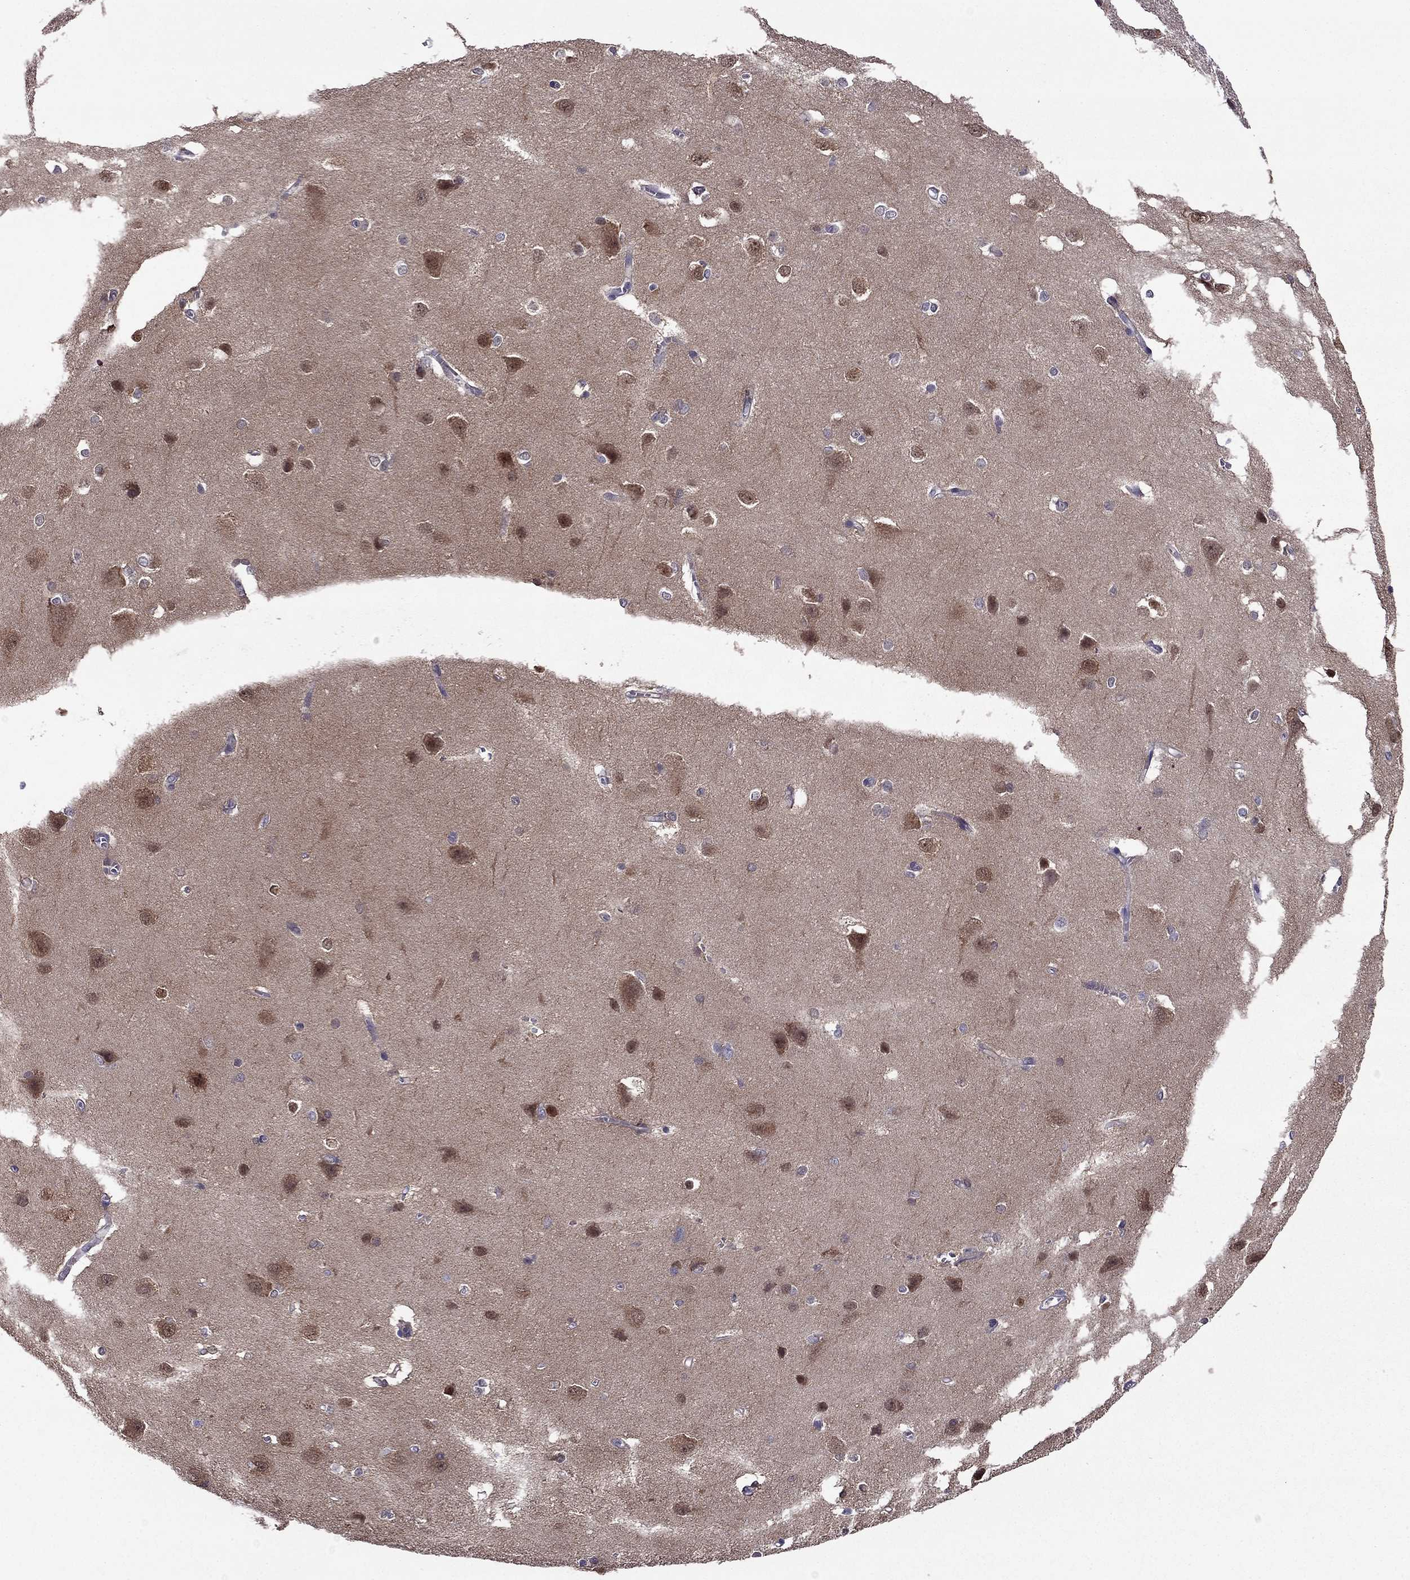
{"staining": {"intensity": "negative", "quantity": "none", "location": "none"}, "tissue": "cerebral cortex", "cell_type": "Endothelial cells", "image_type": "normal", "snomed": [{"axis": "morphology", "description": "Normal tissue, NOS"}, {"axis": "topography", "description": "Cerebral cortex"}], "caption": "Immunohistochemistry micrograph of normal human cerebral cortex stained for a protein (brown), which displays no staining in endothelial cells. Brightfield microscopy of immunohistochemistry stained with DAB (brown) and hematoxylin (blue), captured at high magnification.", "gene": "CDK5", "patient": {"sex": "male", "age": 37}}